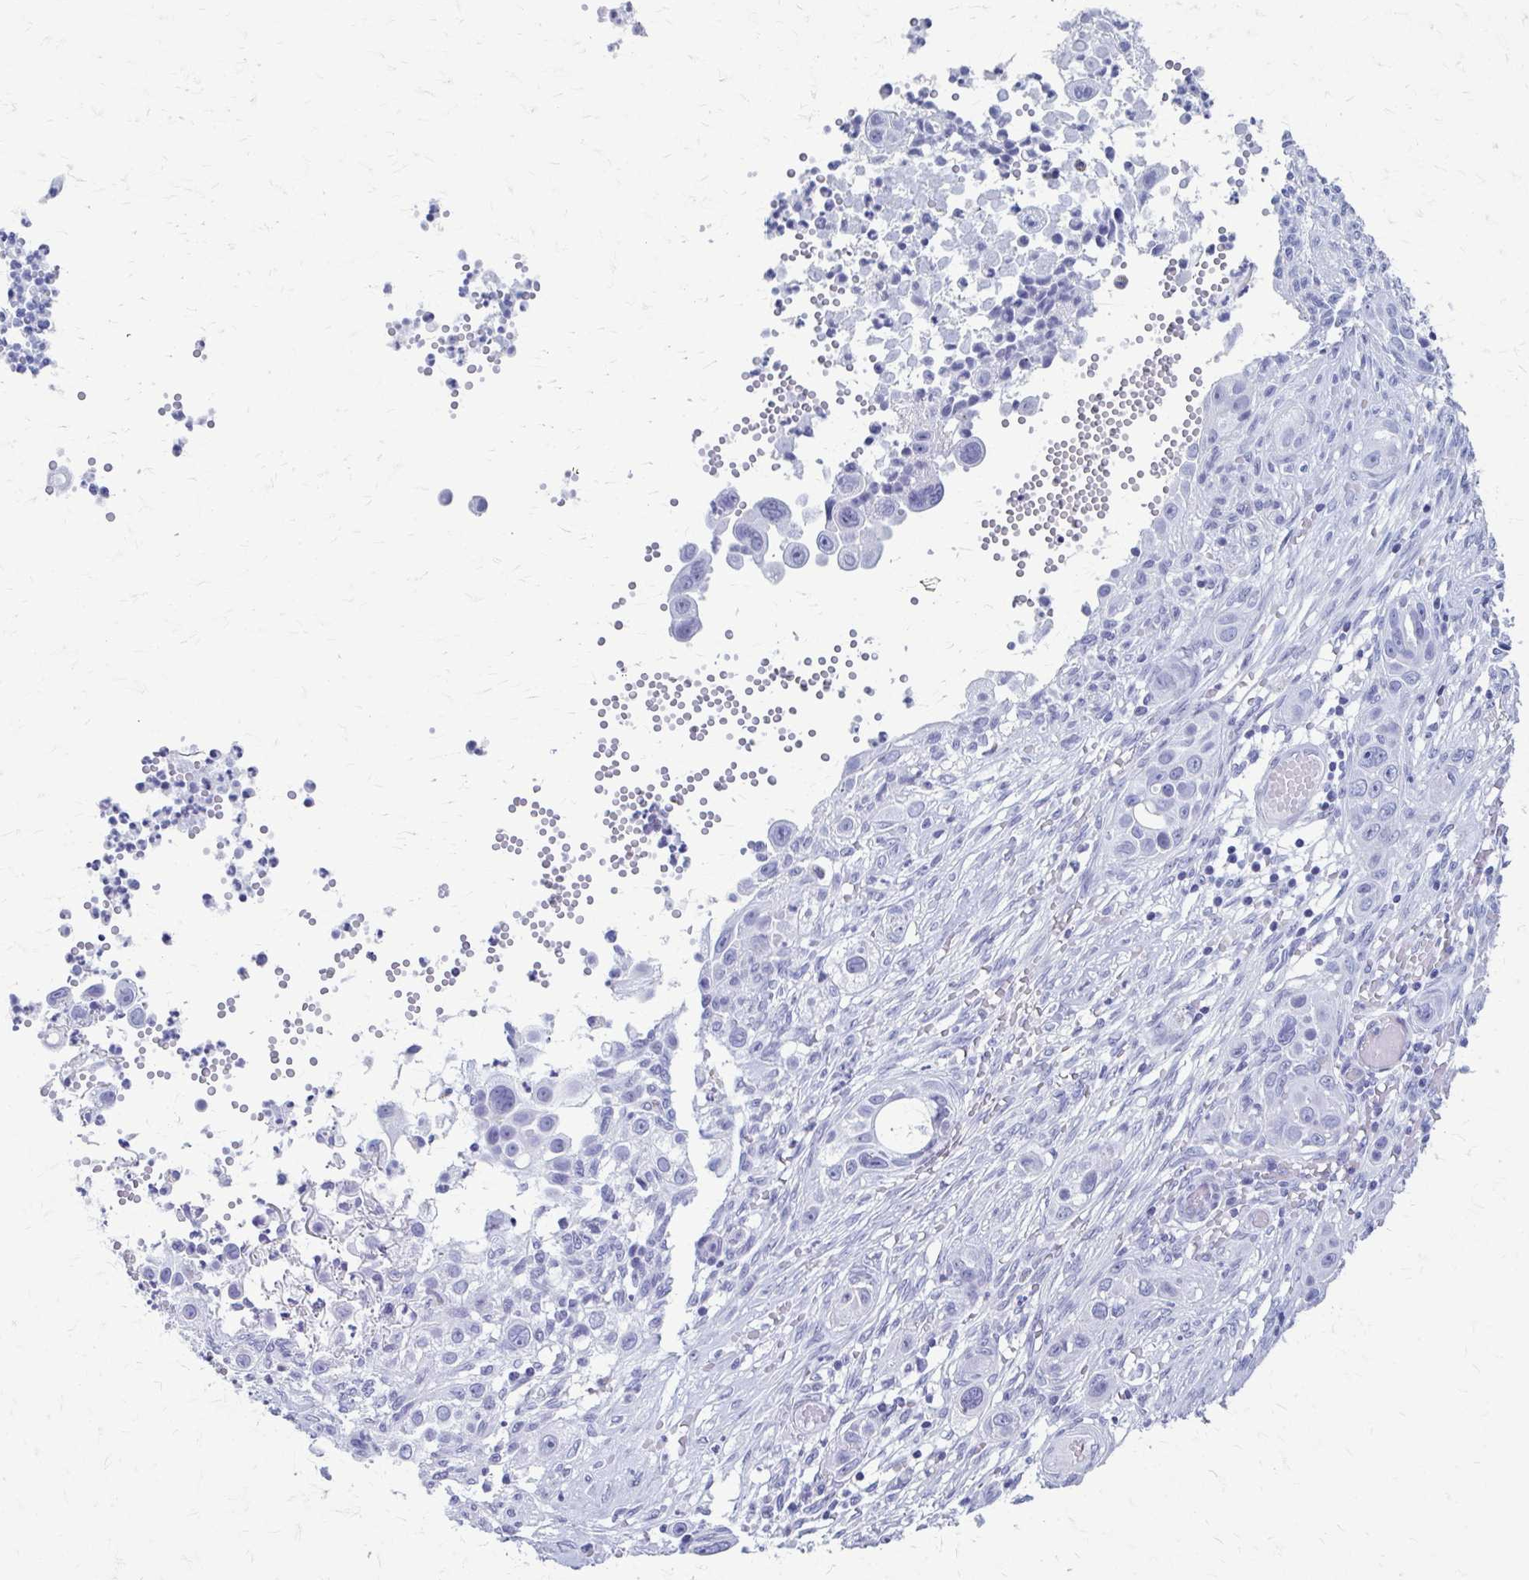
{"staining": {"intensity": "negative", "quantity": "none", "location": "none"}, "tissue": "skin cancer", "cell_type": "Tumor cells", "image_type": "cancer", "snomed": [{"axis": "morphology", "description": "Squamous cell carcinoma, NOS"}, {"axis": "topography", "description": "Skin"}], "caption": "Tumor cells show no significant staining in squamous cell carcinoma (skin).", "gene": "CELF5", "patient": {"sex": "female", "age": 69}}